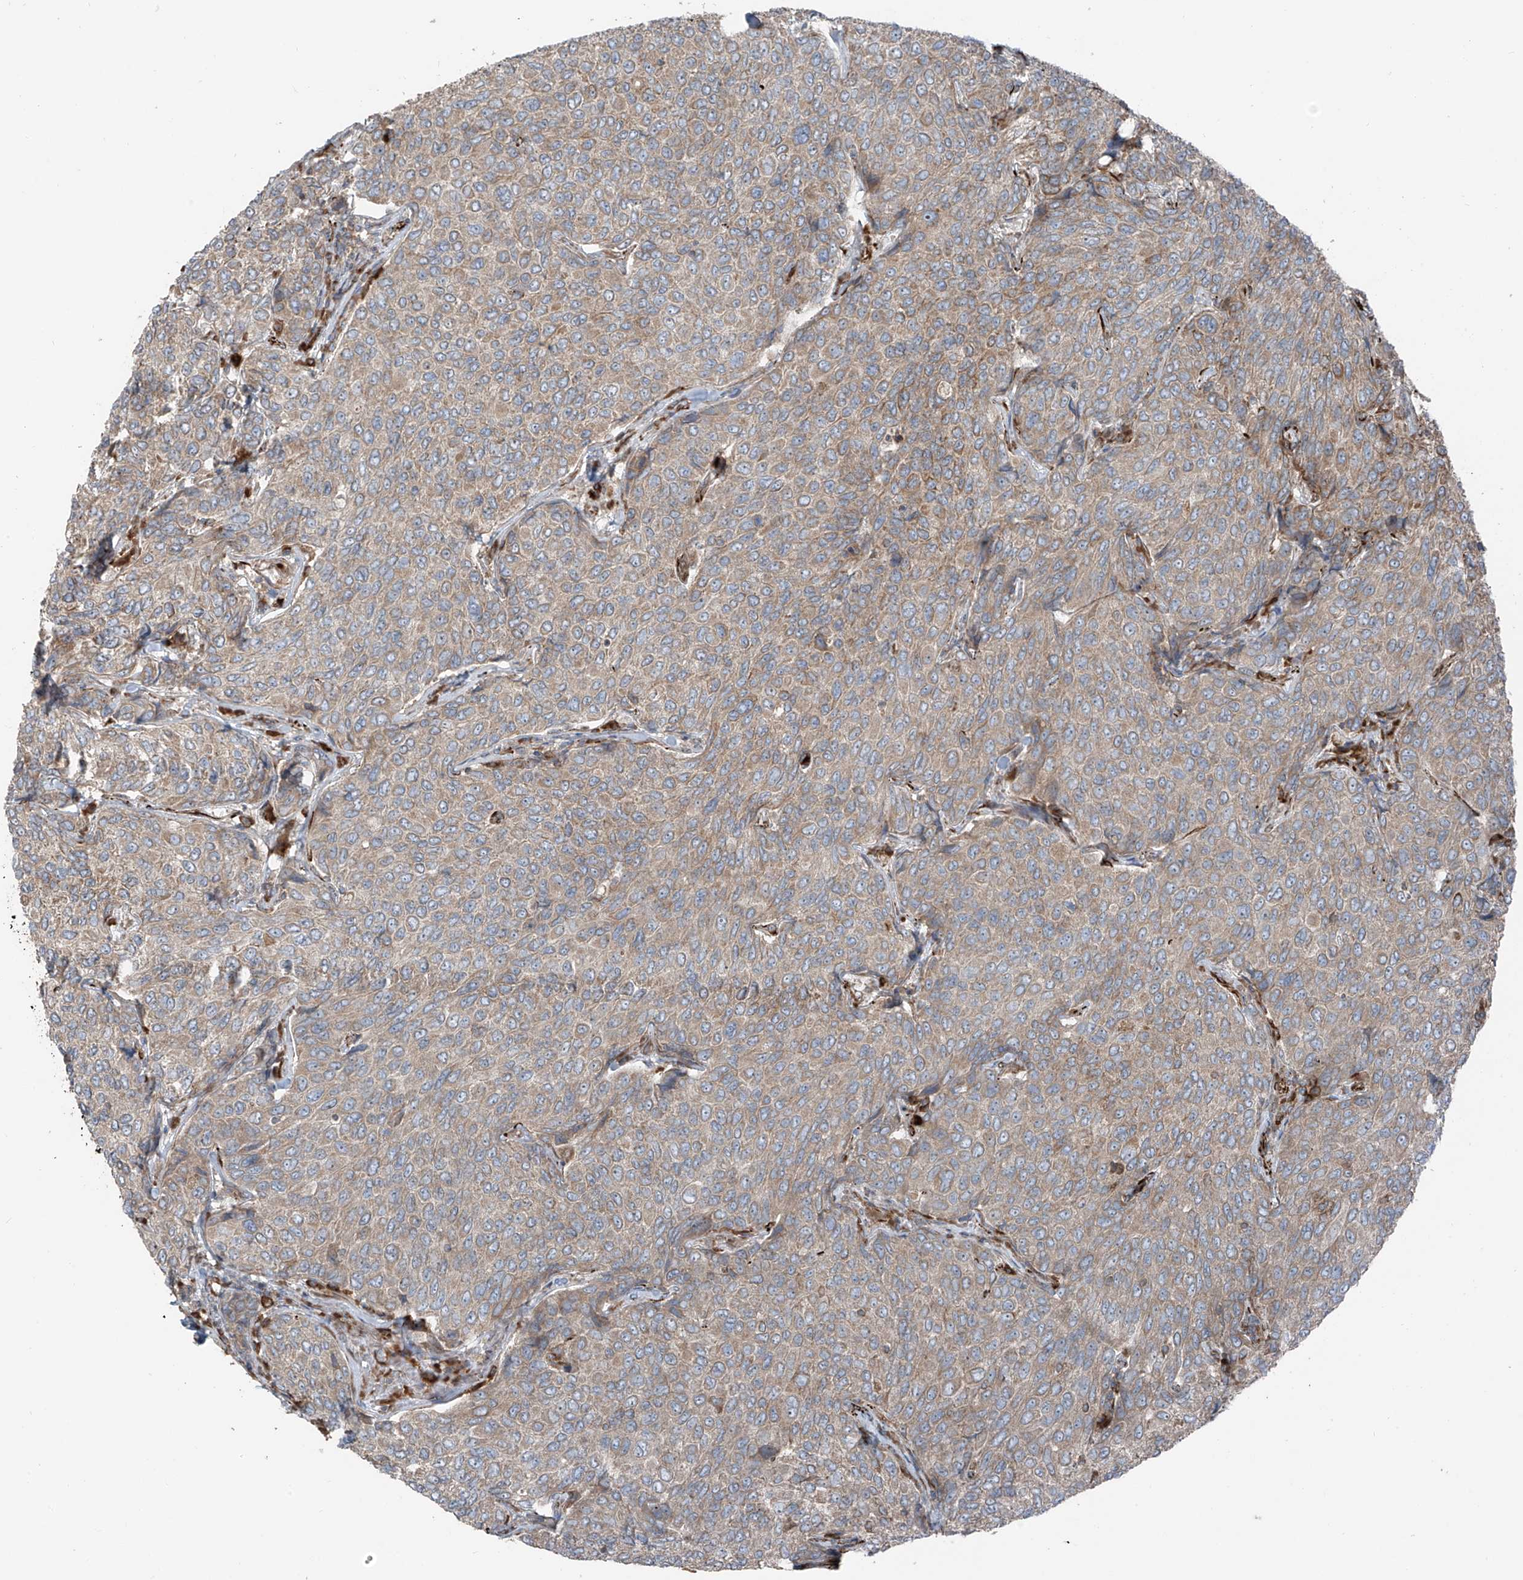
{"staining": {"intensity": "weak", "quantity": ">75%", "location": "cytoplasmic/membranous"}, "tissue": "breast cancer", "cell_type": "Tumor cells", "image_type": "cancer", "snomed": [{"axis": "morphology", "description": "Duct carcinoma"}, {"axis": "topography", "description": "Breast"}], "caption": "Immunohistochemistry histopathology image of neoplastic tissue: human breast intraductal carcinoma stained using IHC reveals low levels of weak protein expression localized specifically in the cytoplasmic/membranous of tumor cells, appearing as a cytoplasmic/membranous brown color.", "gene": "ERLEC1", "patient": {"sex": "female", "age": 55}}